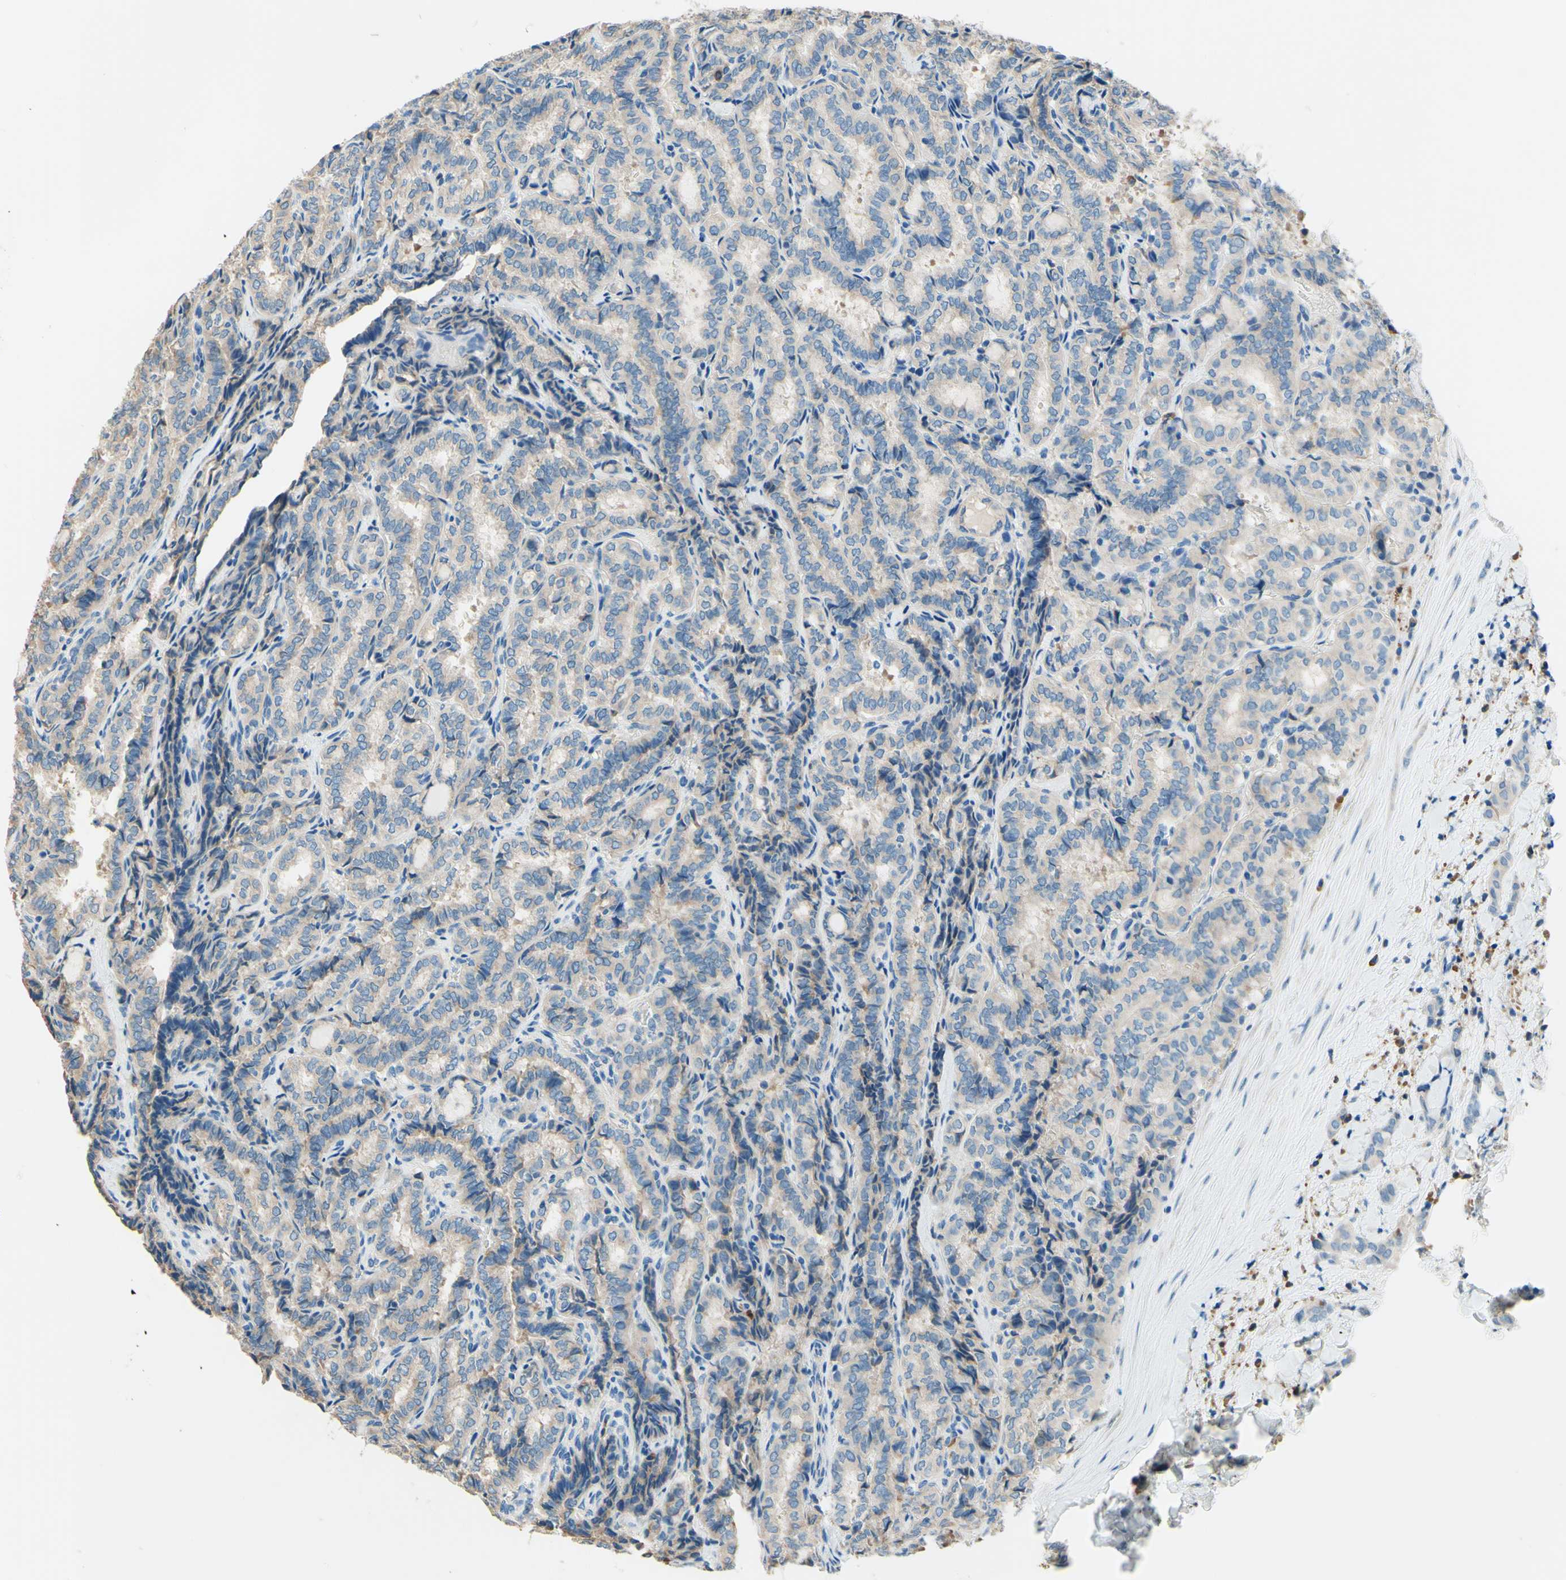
{"staining": {"intensity": "weak", "quantity": "25%-75%", "location": "cytoplasmic/membranous"}, "tissue": "thyroid cancer", "cell_type": "Tumor cells", "image_type": "cancer", "snomed": [{"axis": "morphology", "description": "Normal tissue, NOS"}, {"axis": "morphology", "description": "Papillary adenocarcinoma, NOS"}, {"axis": "topography", "description": "Thyroid gland"}], "caption": "Thyroid cancer (papillary adenocarcinoma) tissue demonstrates weak cytoplasmic/membranous expression in approximately 25%-75% of tumor cells (IHC, brightfield microscopy, high magnification).", "gene": "PASD1", "patient": {"sex": "female", "age": 30}}